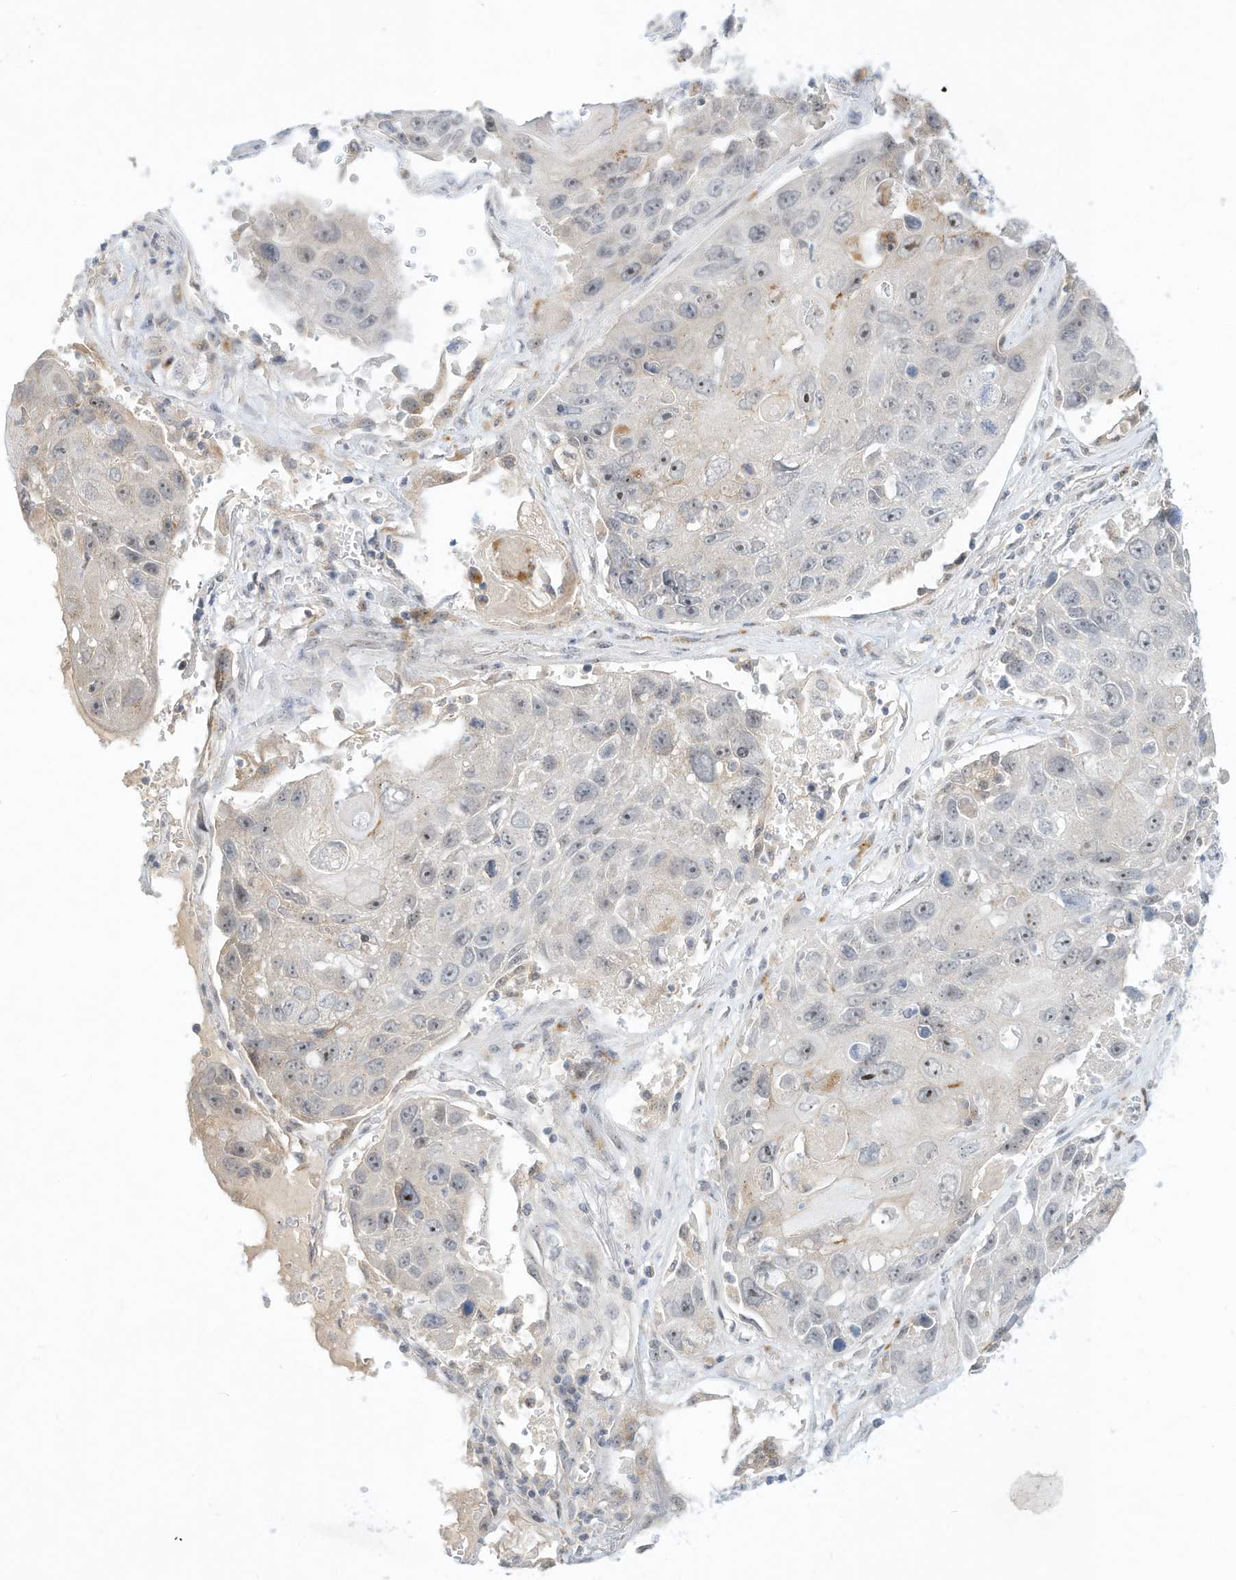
{"staining": {"intensity": "moderate", "quantity": "<25%", "location": "nuclear"}, "tissue": "lung cancer", "cell_type": "Tumor cells", "image_type": "cancer", "snomed": [{"axis": "morphology", "description": "Squamous cell carcinoma, NOS"}, {"axis": "topography", "description": "Lung"}], "caption": "Lung squamous cell carcinoma stained with a protein marker reveals moderate staining in tumor cells.", "gene": "PAK6", "patient": {"sex": "male", "age": 61}}